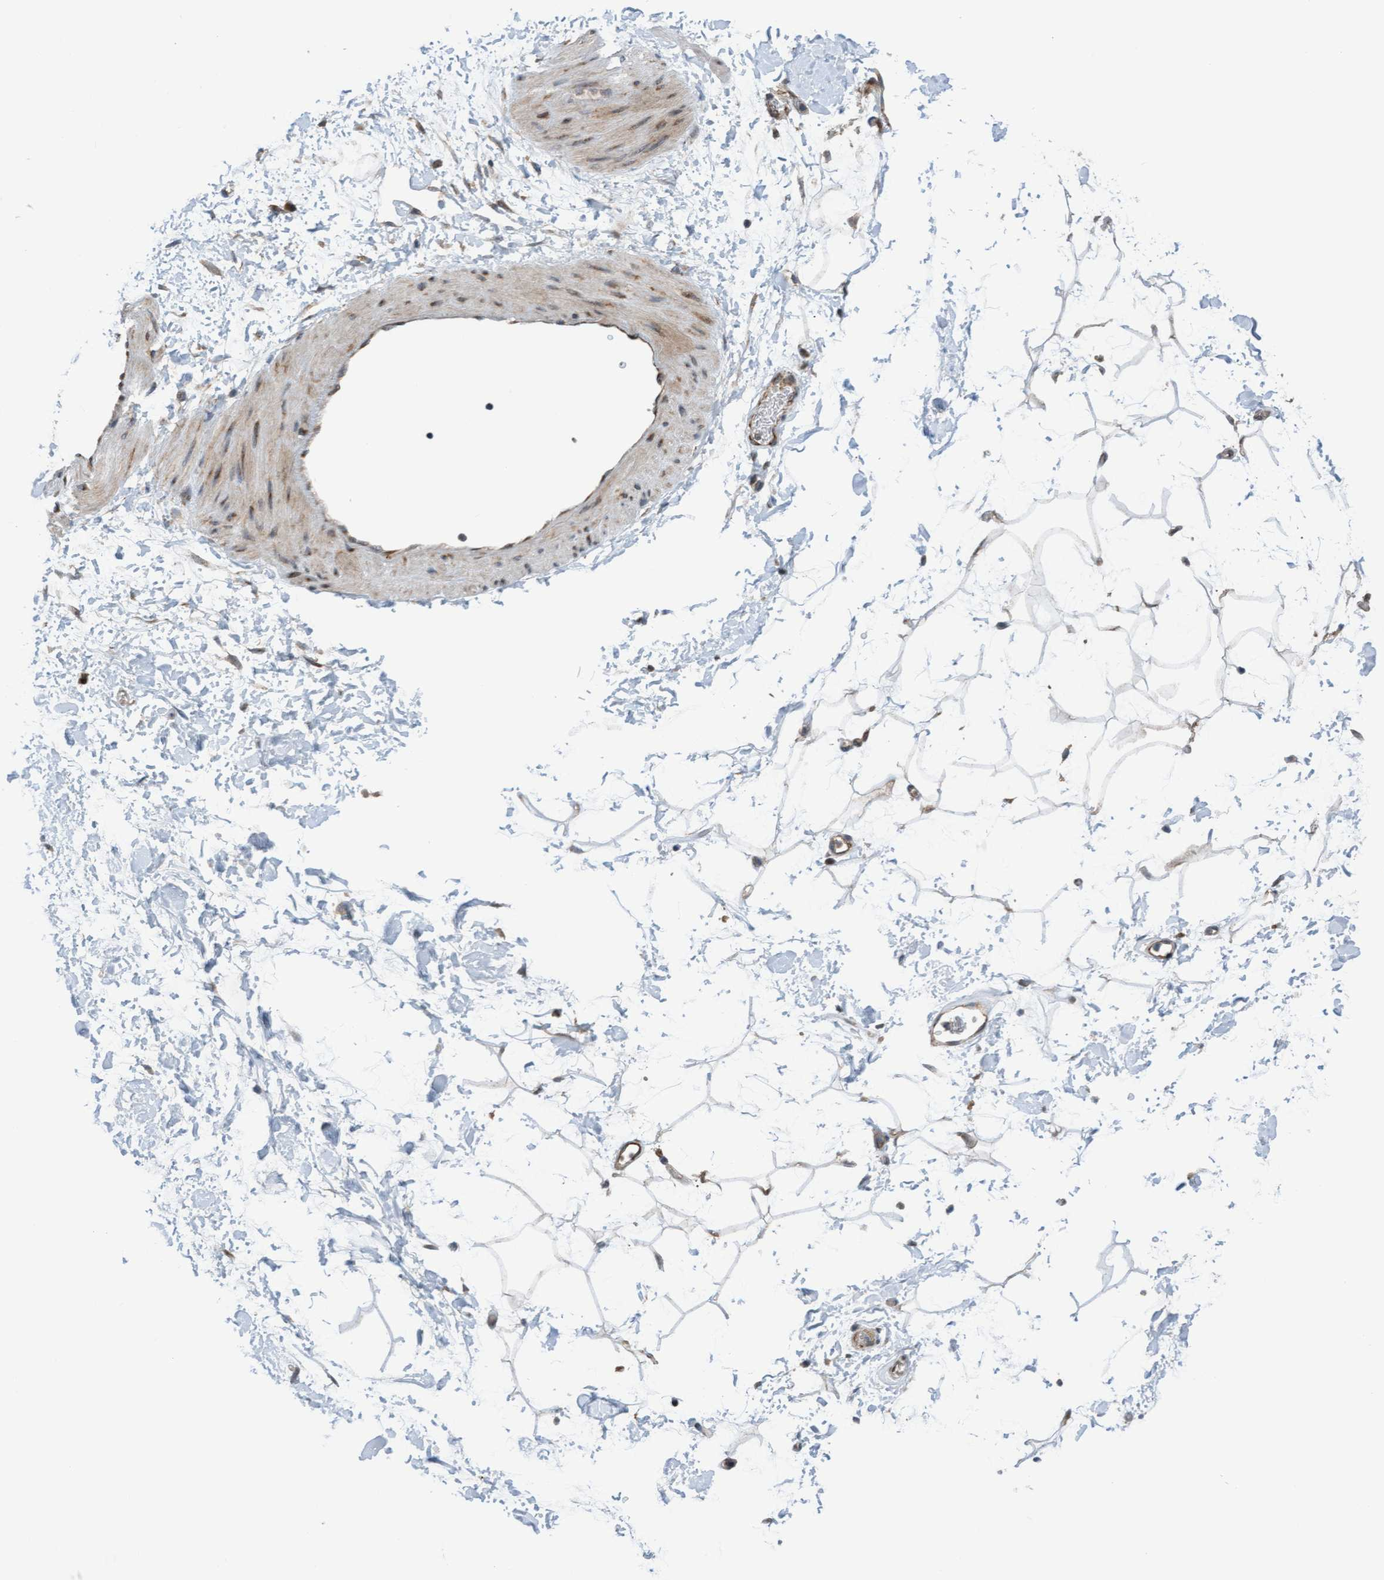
{"staining": {"intensity": "weak", "quantity": ">75%", "location": "cytoplasmic/membranous"}, "tissue": "adipose tissue", "cell_type": "Adipocytes", "image_type": "normal", "snomed": [{"axis": "morphology", "description": "Normal tissue, NOS"}, {"axis": "topography", "description": "Soft tissue"}], "caption": "Immunohistochemistry micrograph of benign adipose tissue: adipose tissue stained using IHC reveals low levels of weak protein expression localized specifically in the cytoplasmic/membranous of adipocytes, appearing as a cytoplasmic/membranous brown color.", "gene": "ZNF566", "patient": {"sex": "male", "age": 72}}